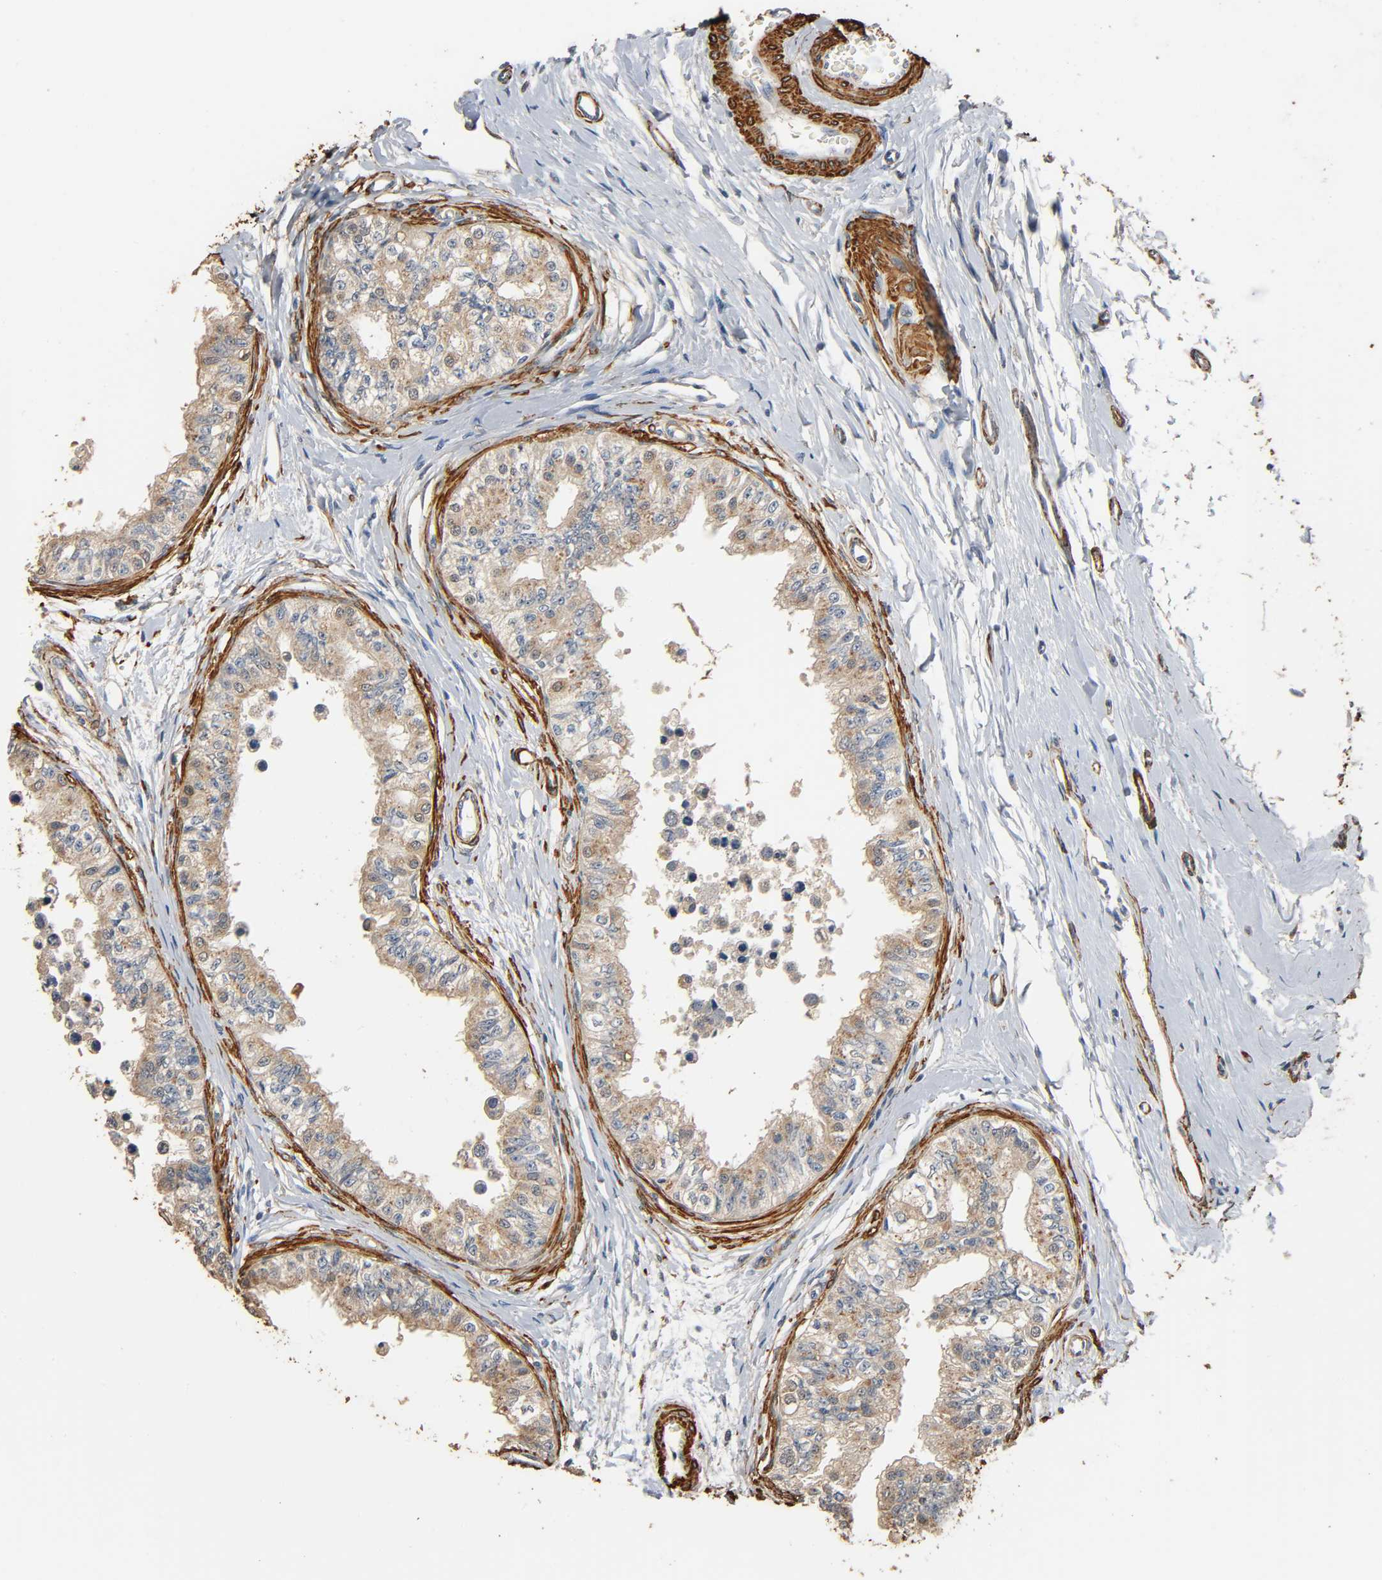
{"staining": {"intensity": "moderate", "quantity": ">75%", "location": "cytoplasmic/membranous"}, "tissue": "epididymis", "cell_type": "Glandular cells", "image_type": "normal", "snomed": [{"axis": "morphology", "description": "Normal tissue, NOS"}, {"axis": "morphology", "description": "Adenocarcinoma, metastatic, NOS"}, {"axis": "topography", "description": "Testis"}, {"axis": "topography", "description": "Epididymis"}], "caption": "Protein staining of normal epididymis reveals moderate cytoplasmic/membranous positivity in approximately >75% of glandular cells. Nuclei are stained in blue.", "gene": "GSTA1", "patient": {"sex": "male", "age": 26}}